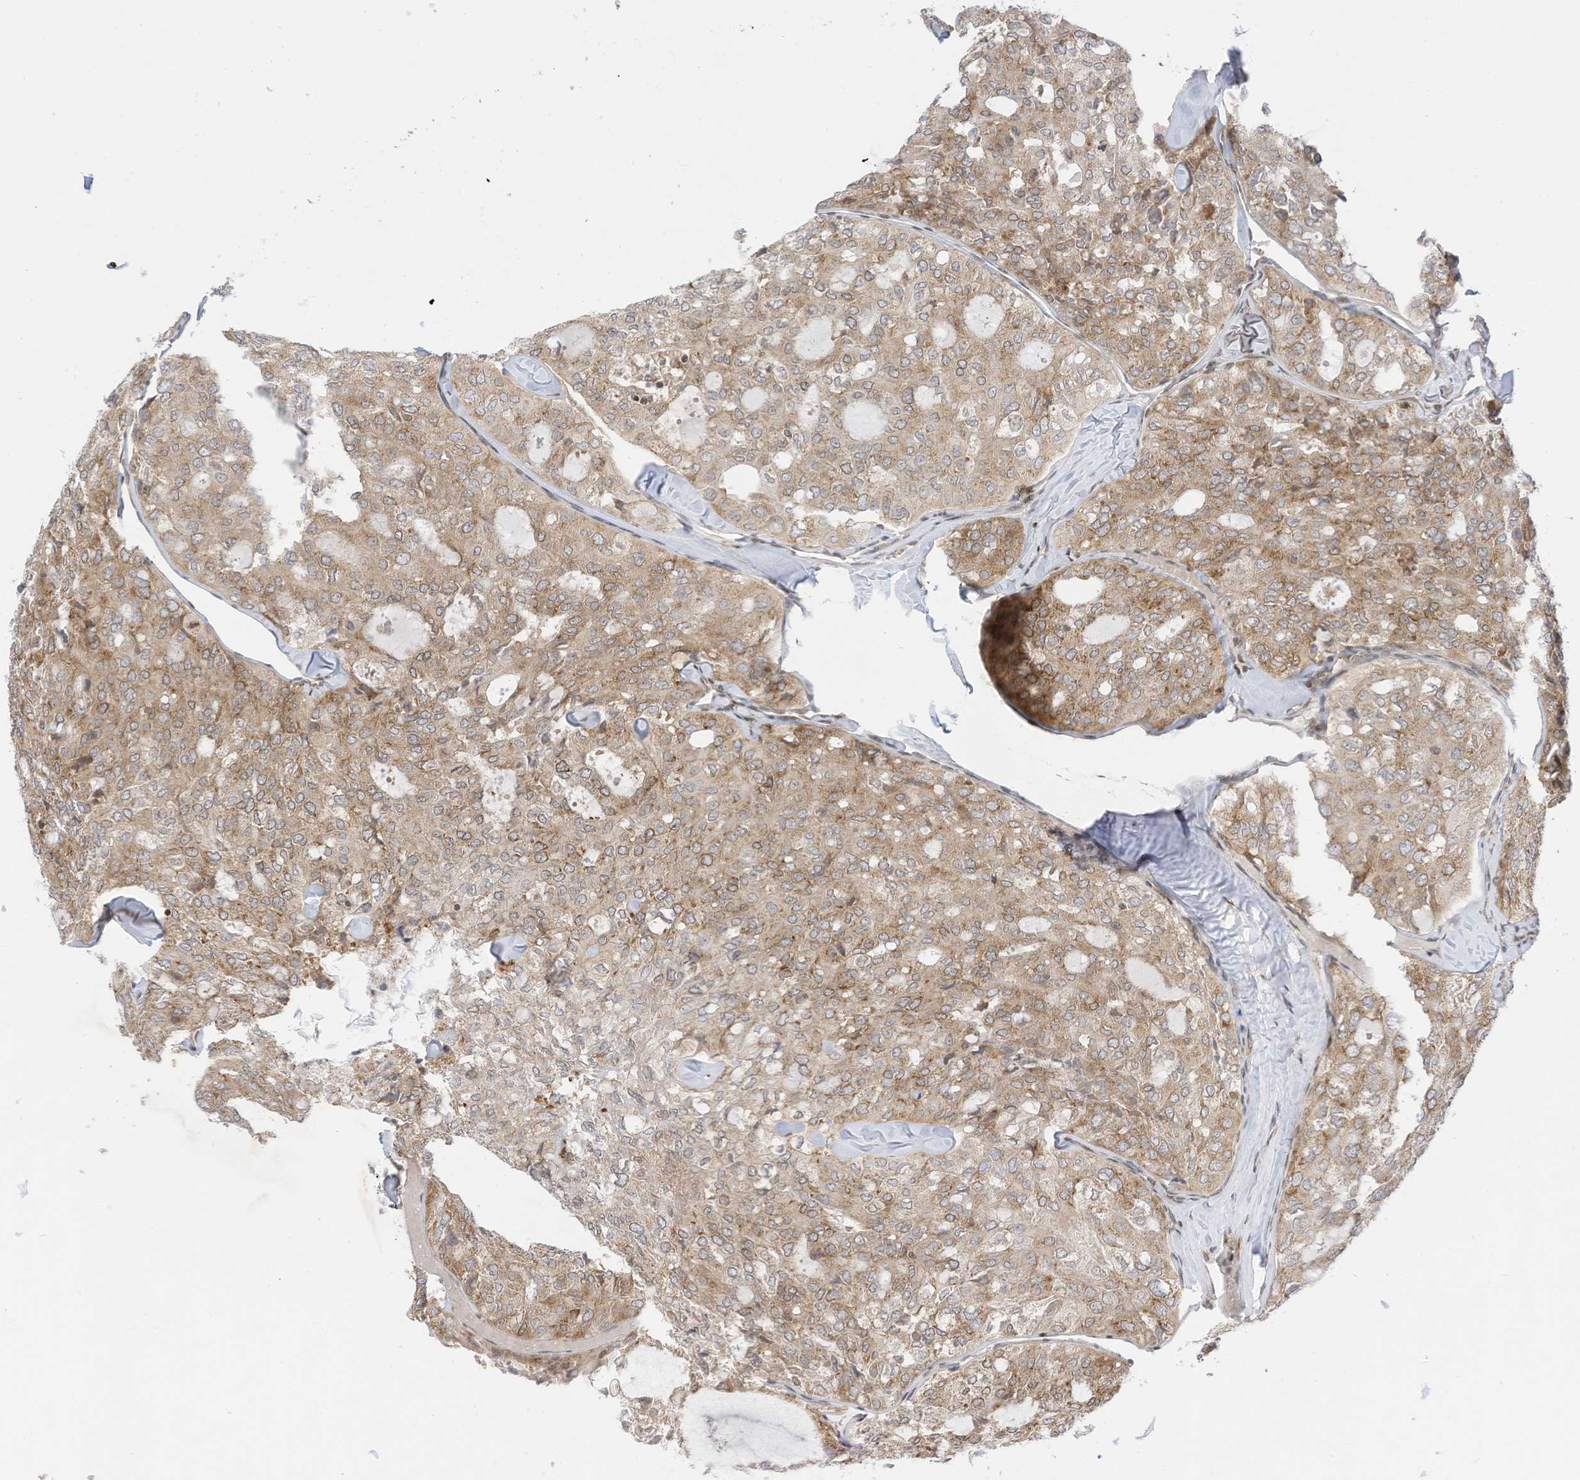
{"staining": {"intensity": "moderate", "quantity": ">75%", "location": "cytoplasmic/membranous"}, "tissue": "thyroid cancer", "cell_type": "Tumor cells", "image_type": "cancer", "snomed": [{"axis": "morphology", "description": "Follicular adenoma carcinoma, NOS"}, {"axis": "topography", "description": "Thyroid gland"}], "caption": "This is an image of immunohistochemistry (IHC) staining of thyroid cancer, which shows moderate expression in the cytoplasmic/membranous of tumor cells.", "gene": "EDF1", "patient": {"sex": "male", "age": 75}}